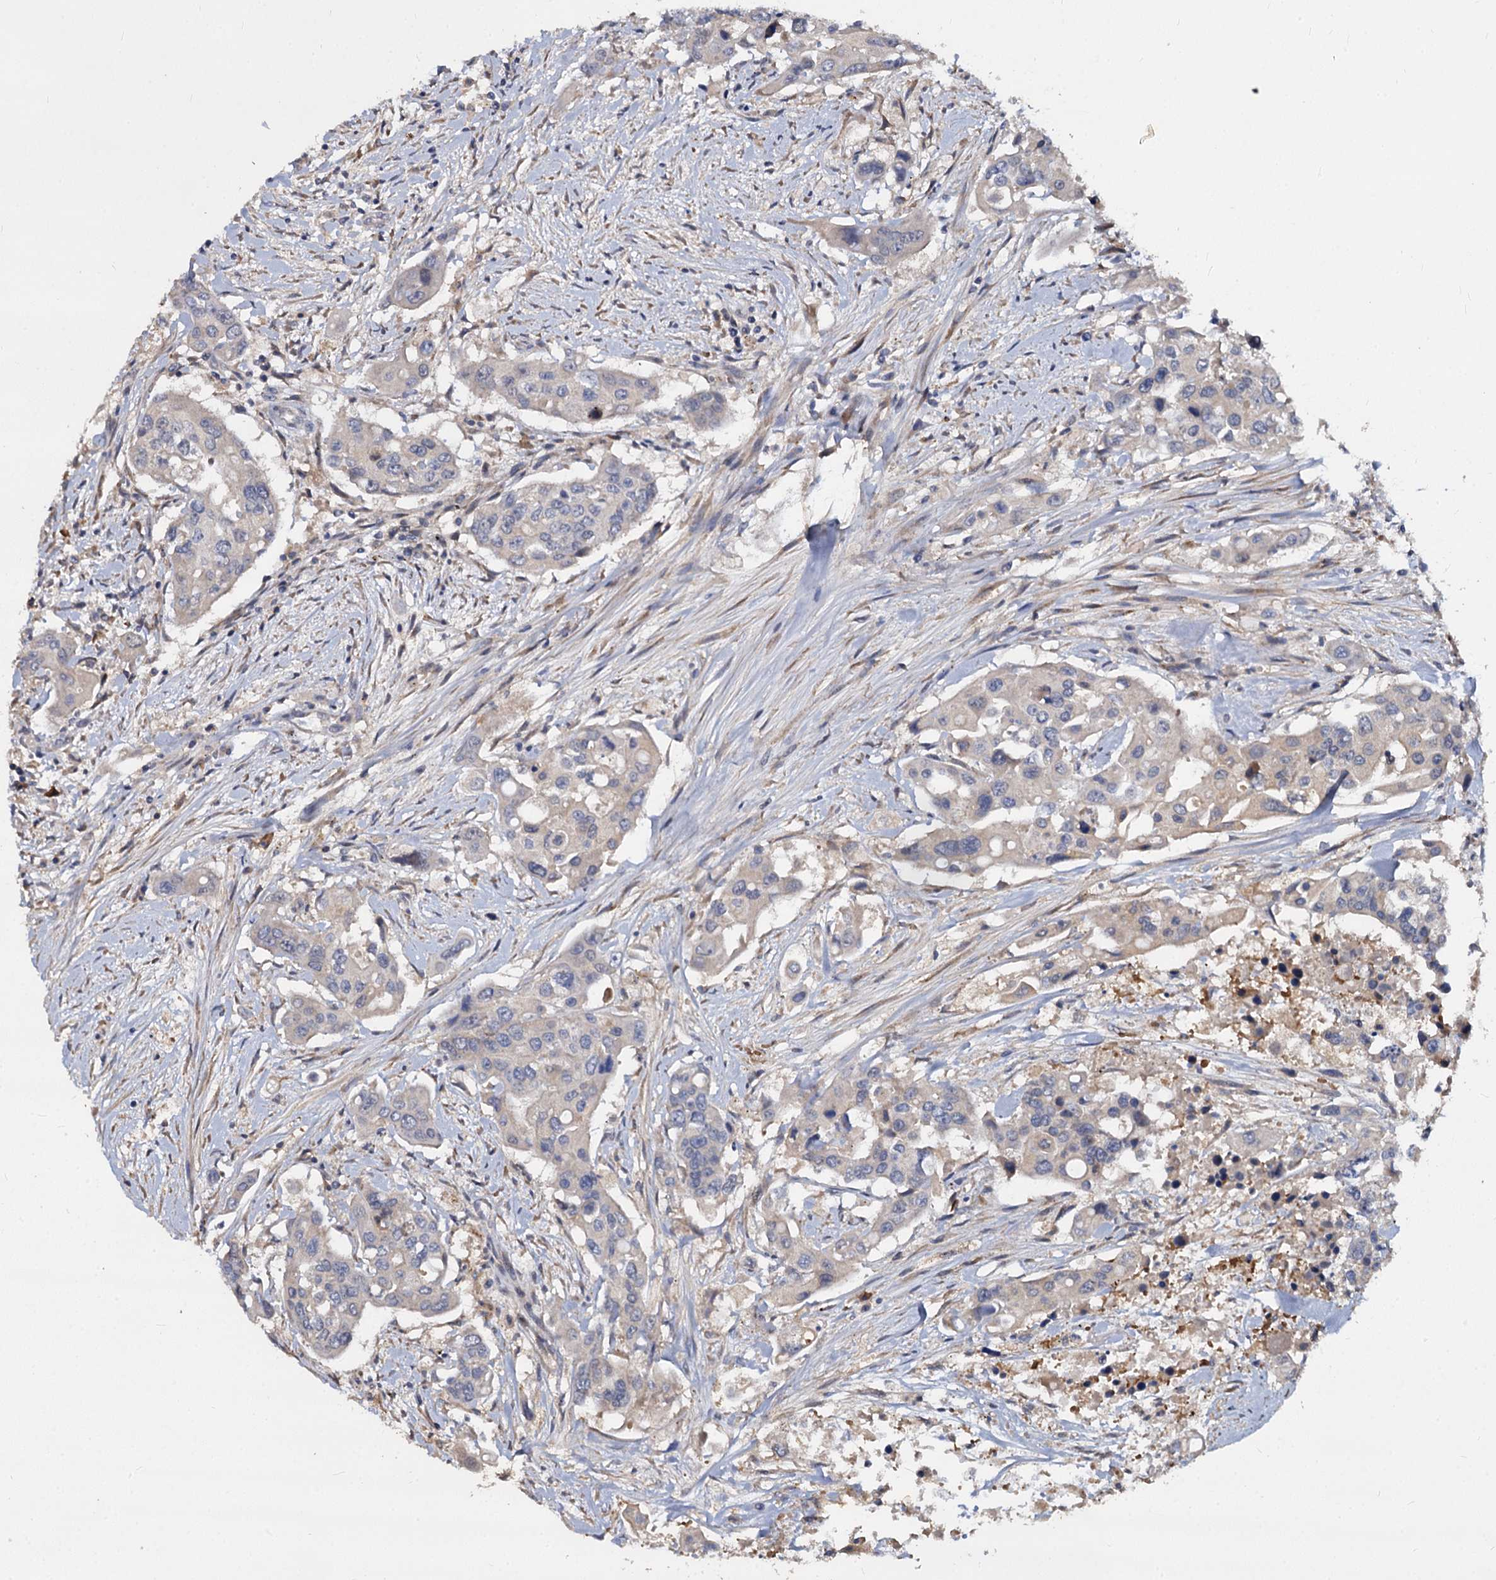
{"staining": {"intensity": "negative", "quantity": "none", "location": "none"}, "tissue": "colorectal cancer", "cell_type": "Tumor cells", "image_type": "cancer", "snomed": [{"axis": "morphology", "description": "Adenocarcinoma, NOS"}, {"axis": "topography", "description": "Colon"}], "caption": "IHC histopathology image of human colorectal cancer stained for a protein (brown), which shows no positivity in tumor cells.", "gene": "CCDC184", "patient": {"sex": "male", "age": 77}}